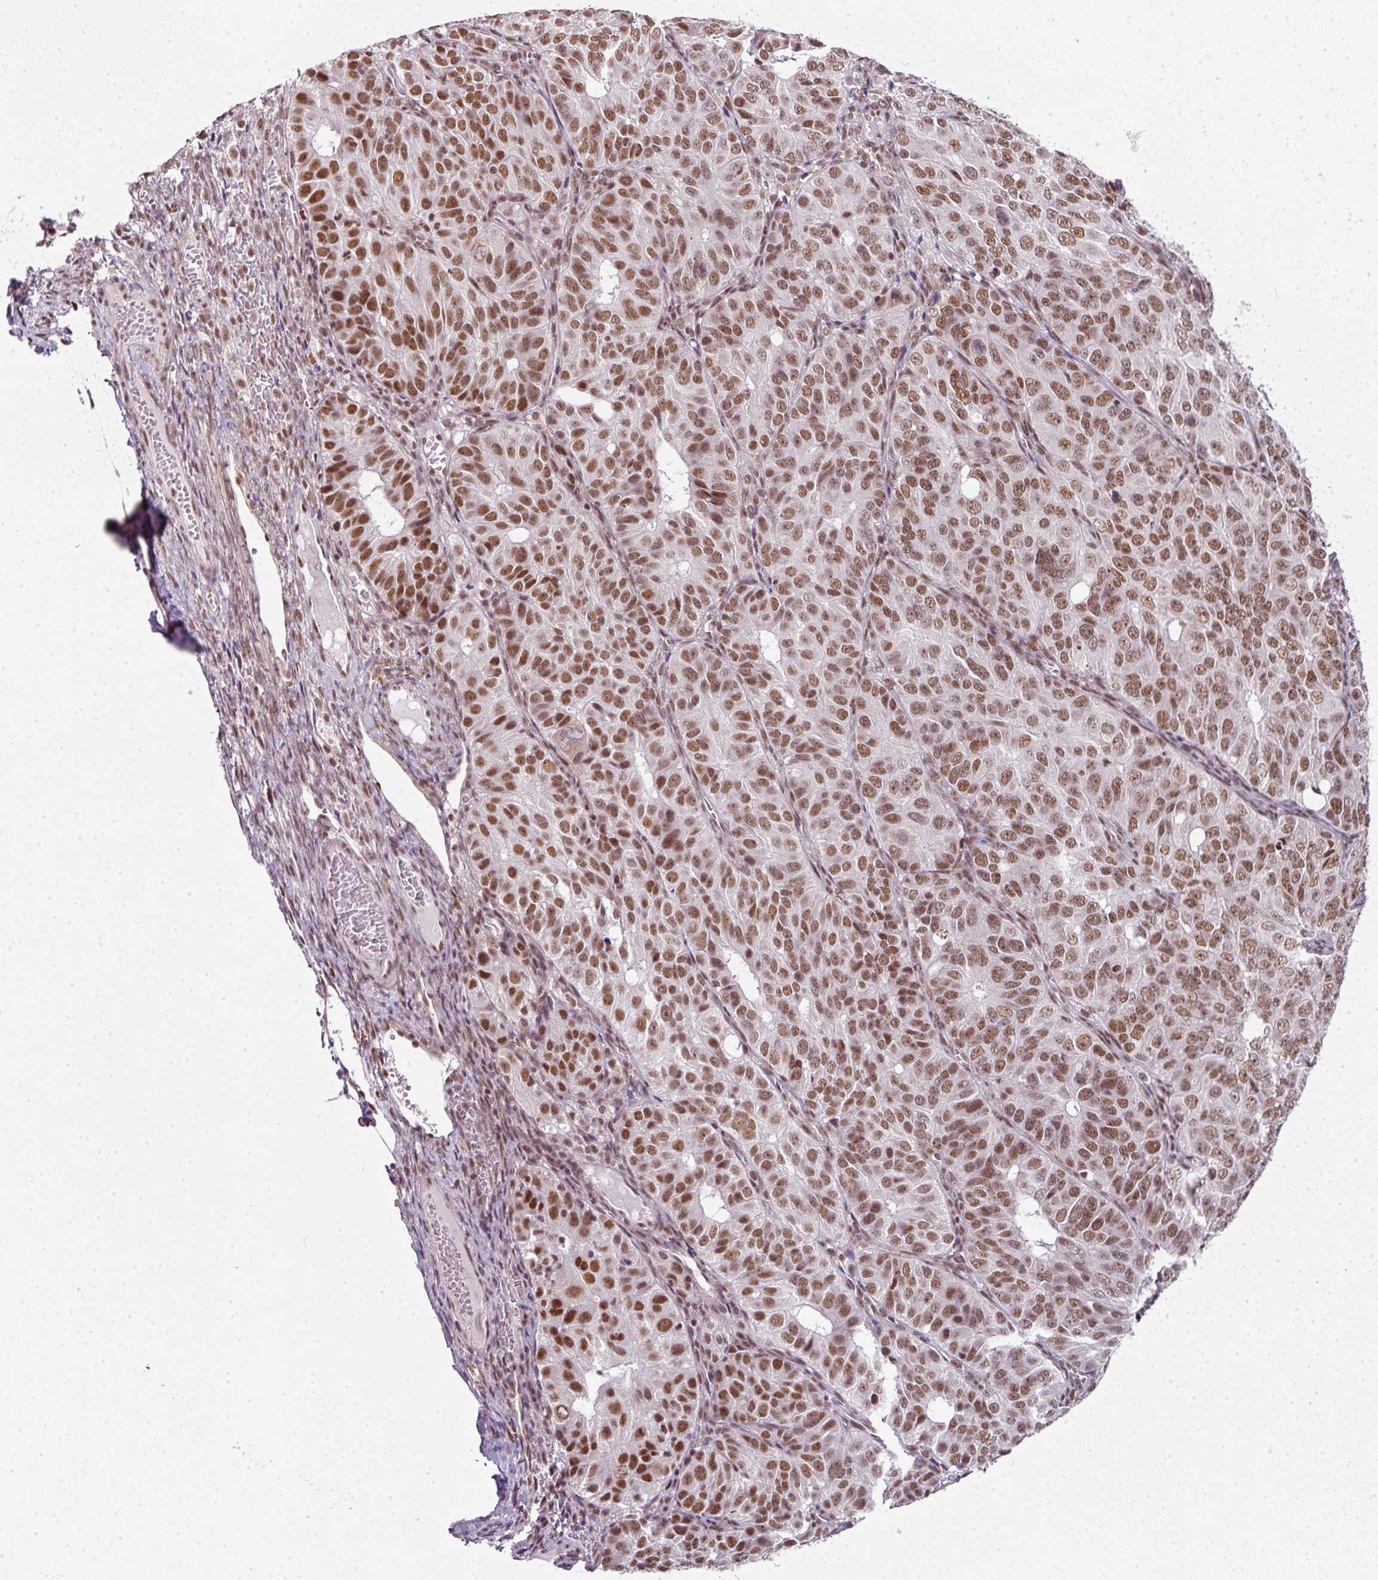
{"staining": {"intensity": "moderate", "quantity": ">75%", "location": "nuclear"}, "tissue": "ovarian cancer", "cell_type": "Tumor cells", "image_type": "cancer", "snomed": [{"axis": "morphology", "description": "Carcinoma, endometroid"}, {"axis": "topography", "description": "Ovary"}], "caption": "Protein expression by IHC exhibits moderate nuclear staining in approximately >75% of tumor cells in endometroid carcinoma (ovarian).", "gene": "NFYA", "patient": {"sex": "female", "age": 51}}